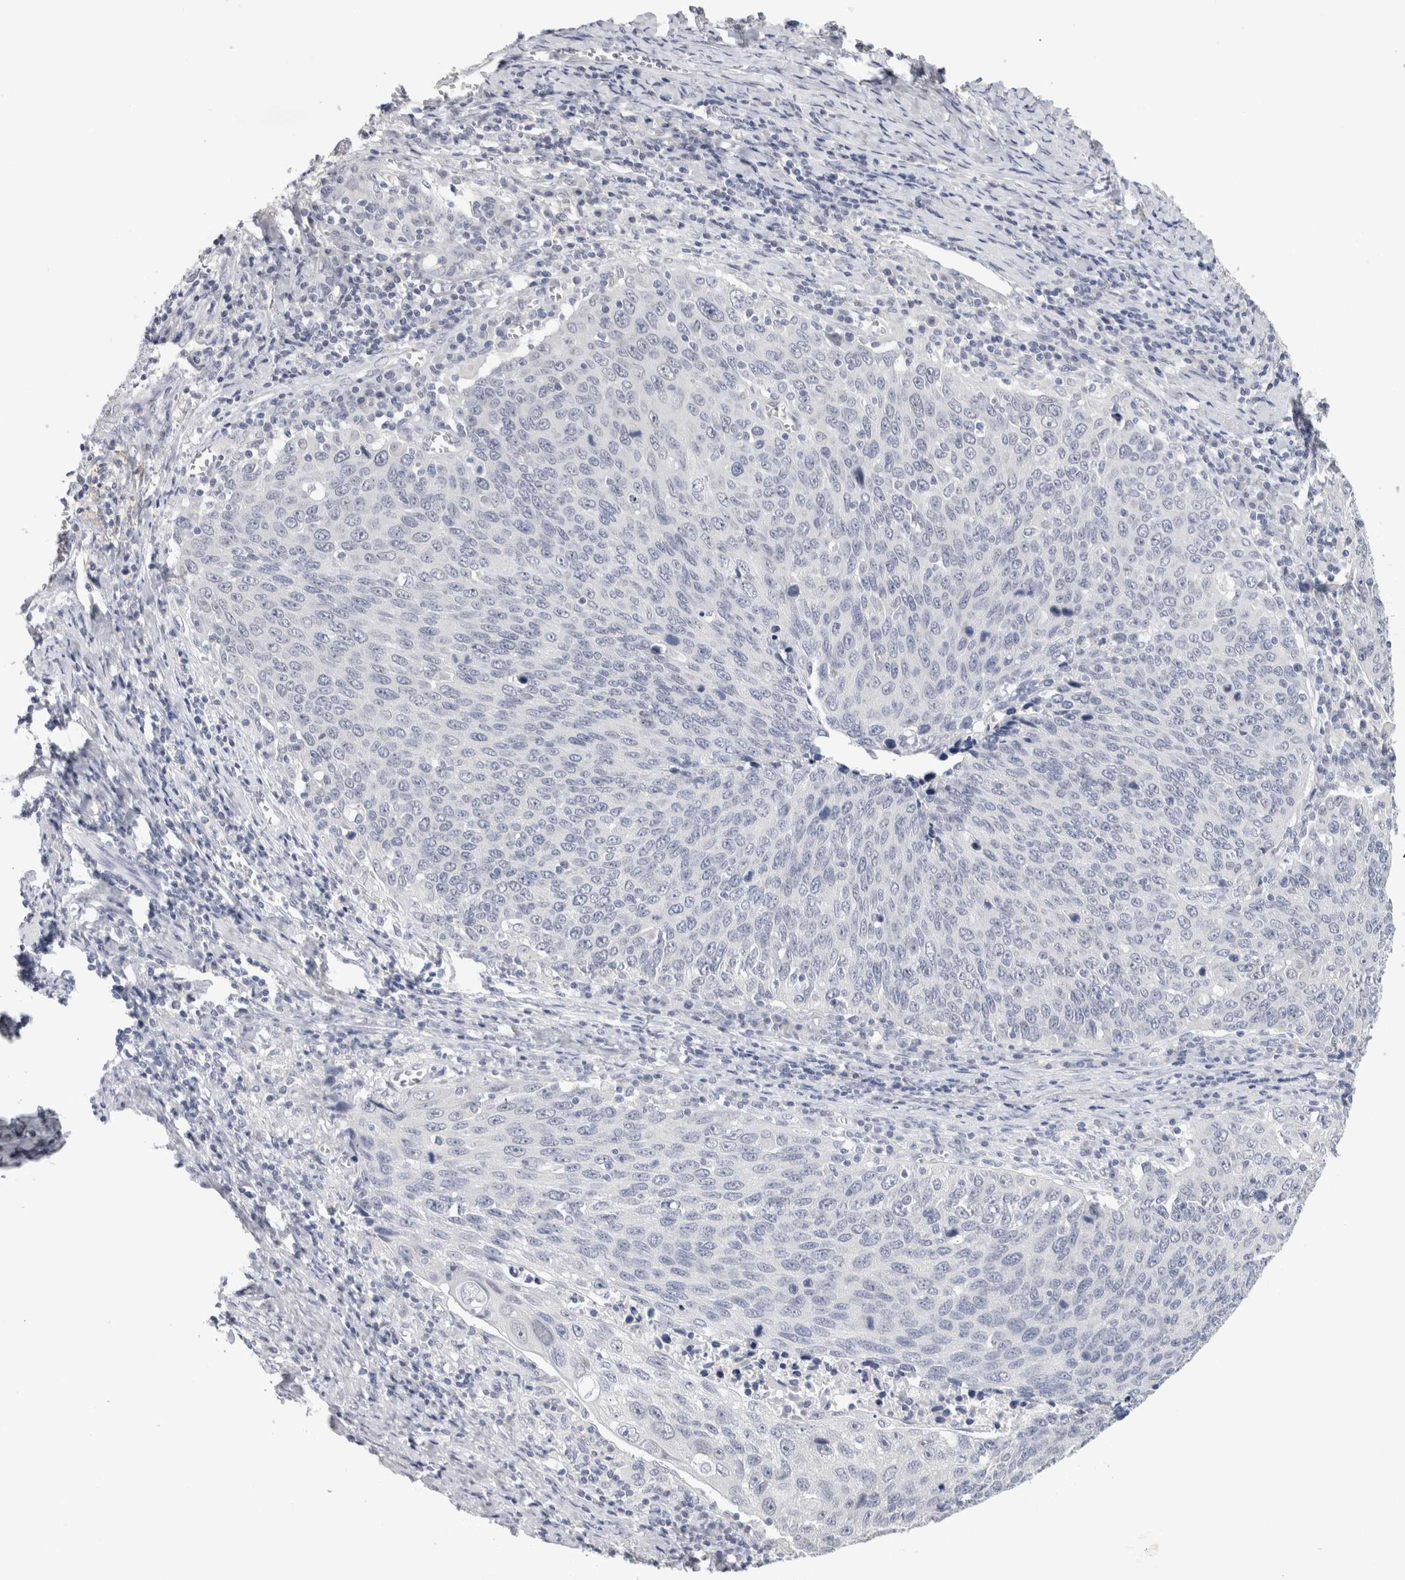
{"staining": {"intensity": "negative", "quantity": "none", "location": "none"}, "tissue": "cervical cancer", "cell_type": "Tumor cells", "image_type": "cancer", "snomed": [{"axis": "morphology", "description": "Squamous cell carcinoma, NOS"}, {"axis": "topography", "description": "Cervix"}], "caption": "A high-resolution image shows IHC staining of squamous cell carcinoma (cervical), which displays no significant expression in tumor cells. The staining is performed using DAB (3,3'-diaminobenzidine) brown chromogen with nuclei counter-stained in using hematoxylin.", "gene": "TONSL", "patient": {"sex": "female", "age": 53}}